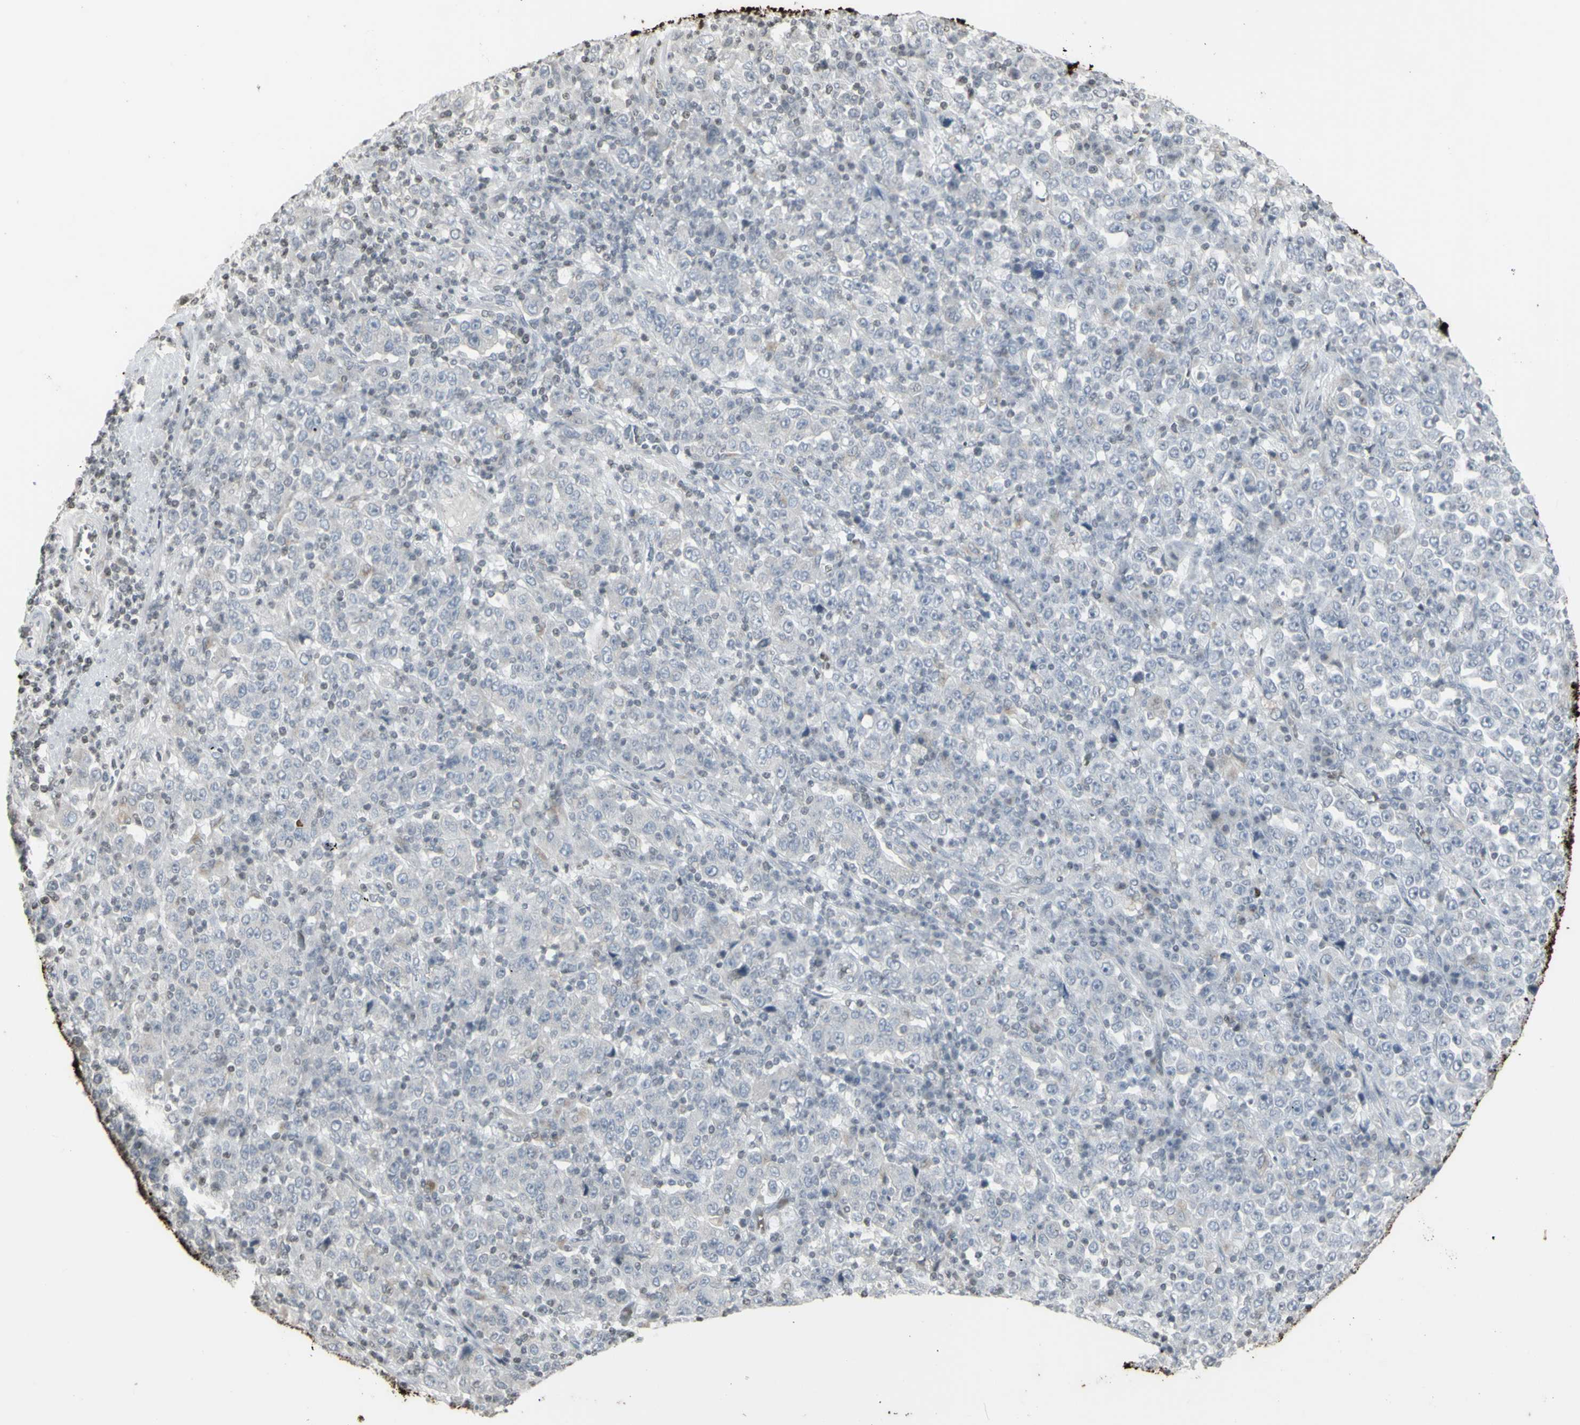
{"staining": {"intensity": "negative", "quantity": "none", "location": "none"}, "tissue": "stomach cancer", "cell_type": "Tumor cells", "image_type": "cancer", "snomed": [{"axis": "morphology", "description": "Normal tissue, NOS"}, {"axis": "morphology", "description": "Adenocarcinoma, NOS"}, {"axis": "topography", "description": "Stomach, upper"}, {"axis": "topography", "description": "Stomach"}], "caption": "High magnification brightfield microscopy of stomach cancer stained with DAB (3,3'-diaminobenzidine) (brown) and counterstained with hematoxylin (blue): tumor cells show no significant expression.", "gene": "MUC5AC", "patient": {"sex": "male", "age": 59}}